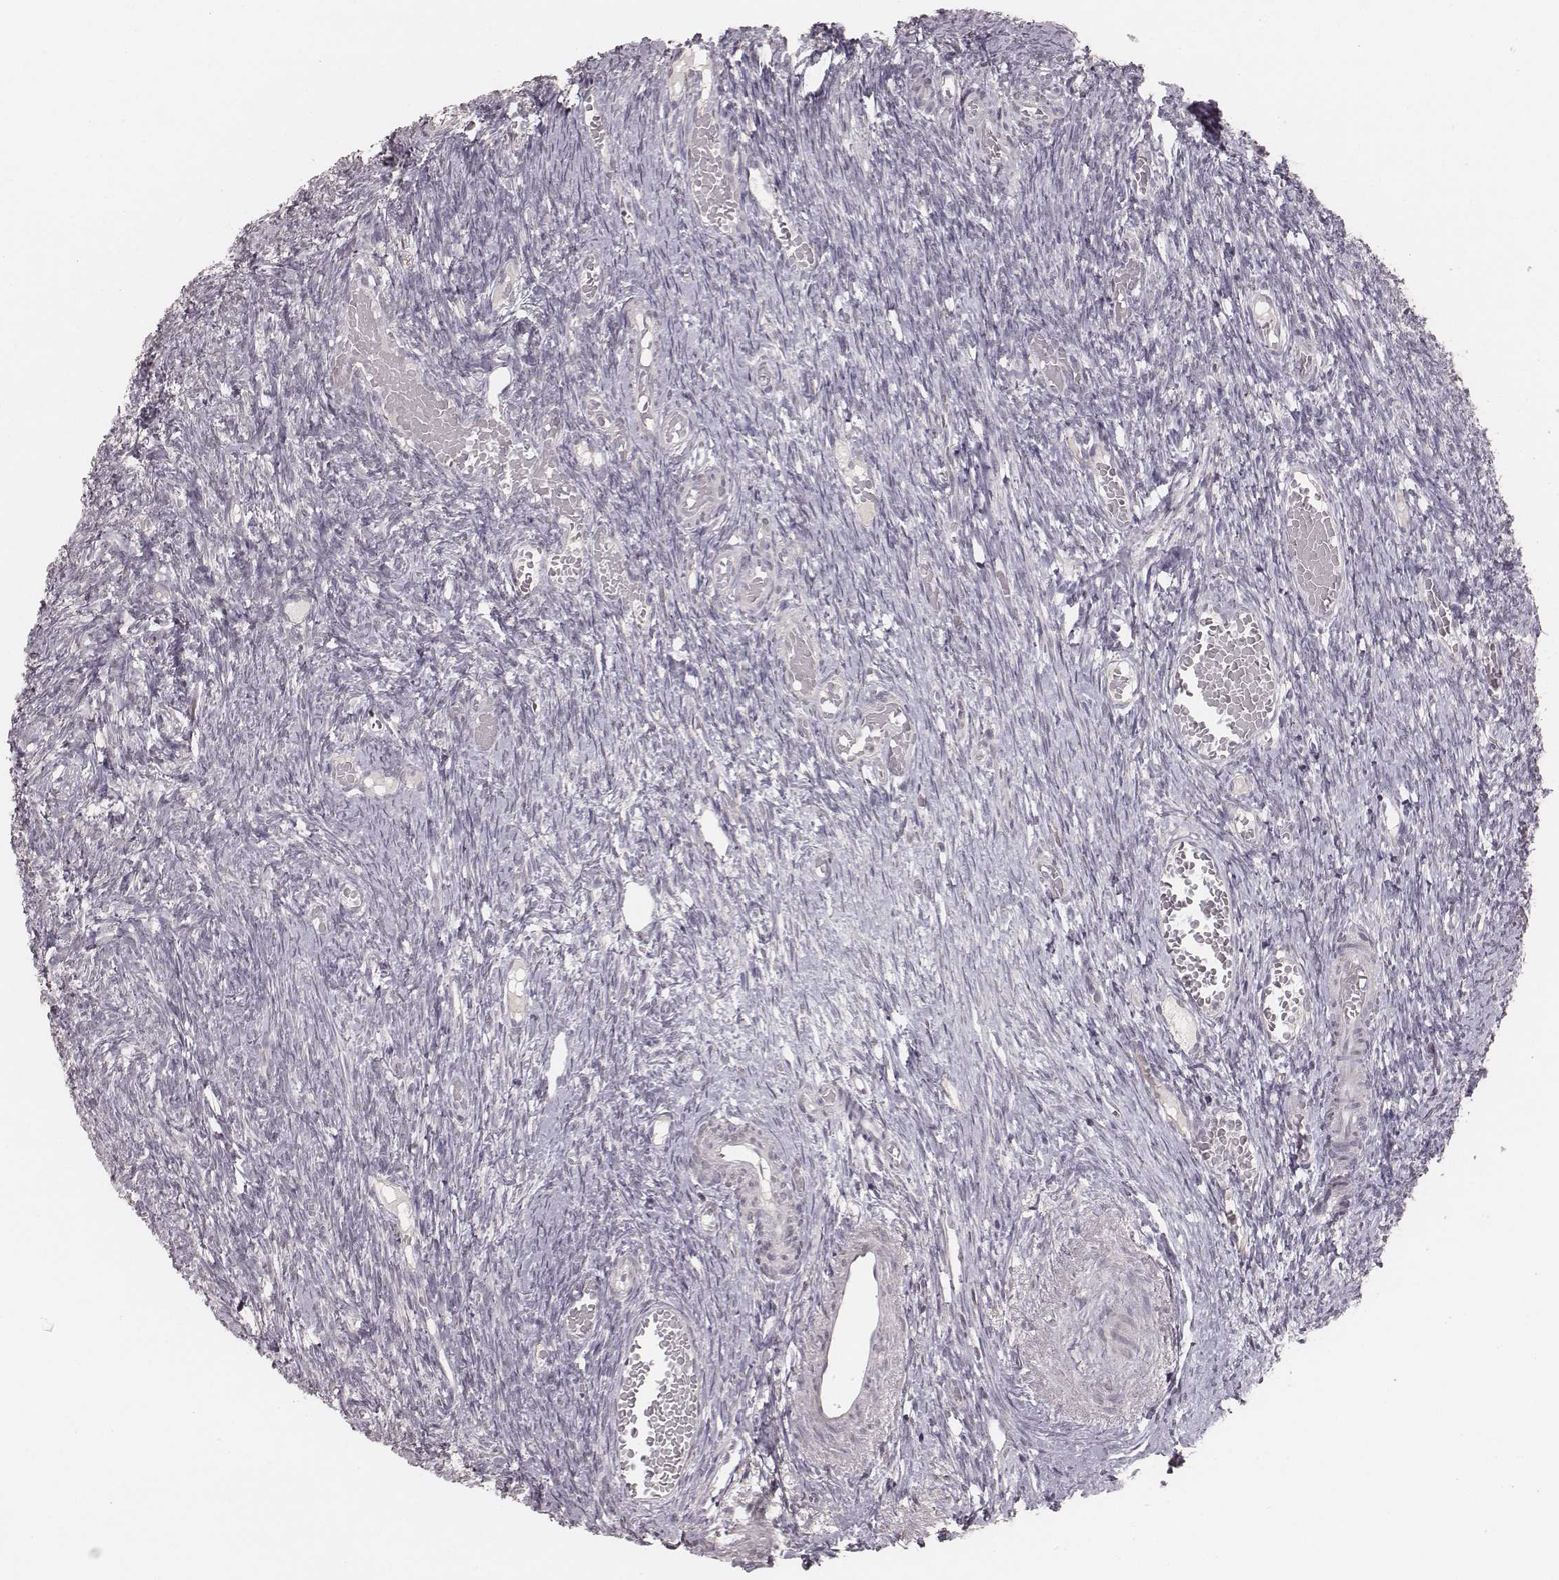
{"staining": {"intensity": "negative", "quantity": "none", "location": "none"}, "tissue": "ovary", "cell_type": "Ovarian stroma cells", "image_type": "normal", "snomed": [{"axis": "morphology", "description": "Normal tissue, NOS"}, {"axis": "topography", "description": "Ovary"}], "caption": "Immunohistochemistry (IHC) of unremarkable ovary demonstrates no staining in ovarian stroma cells. Nuclei are stained in blue.", "gene": "SLC7A4", "patient": {"sex": "female", "age": 39}}